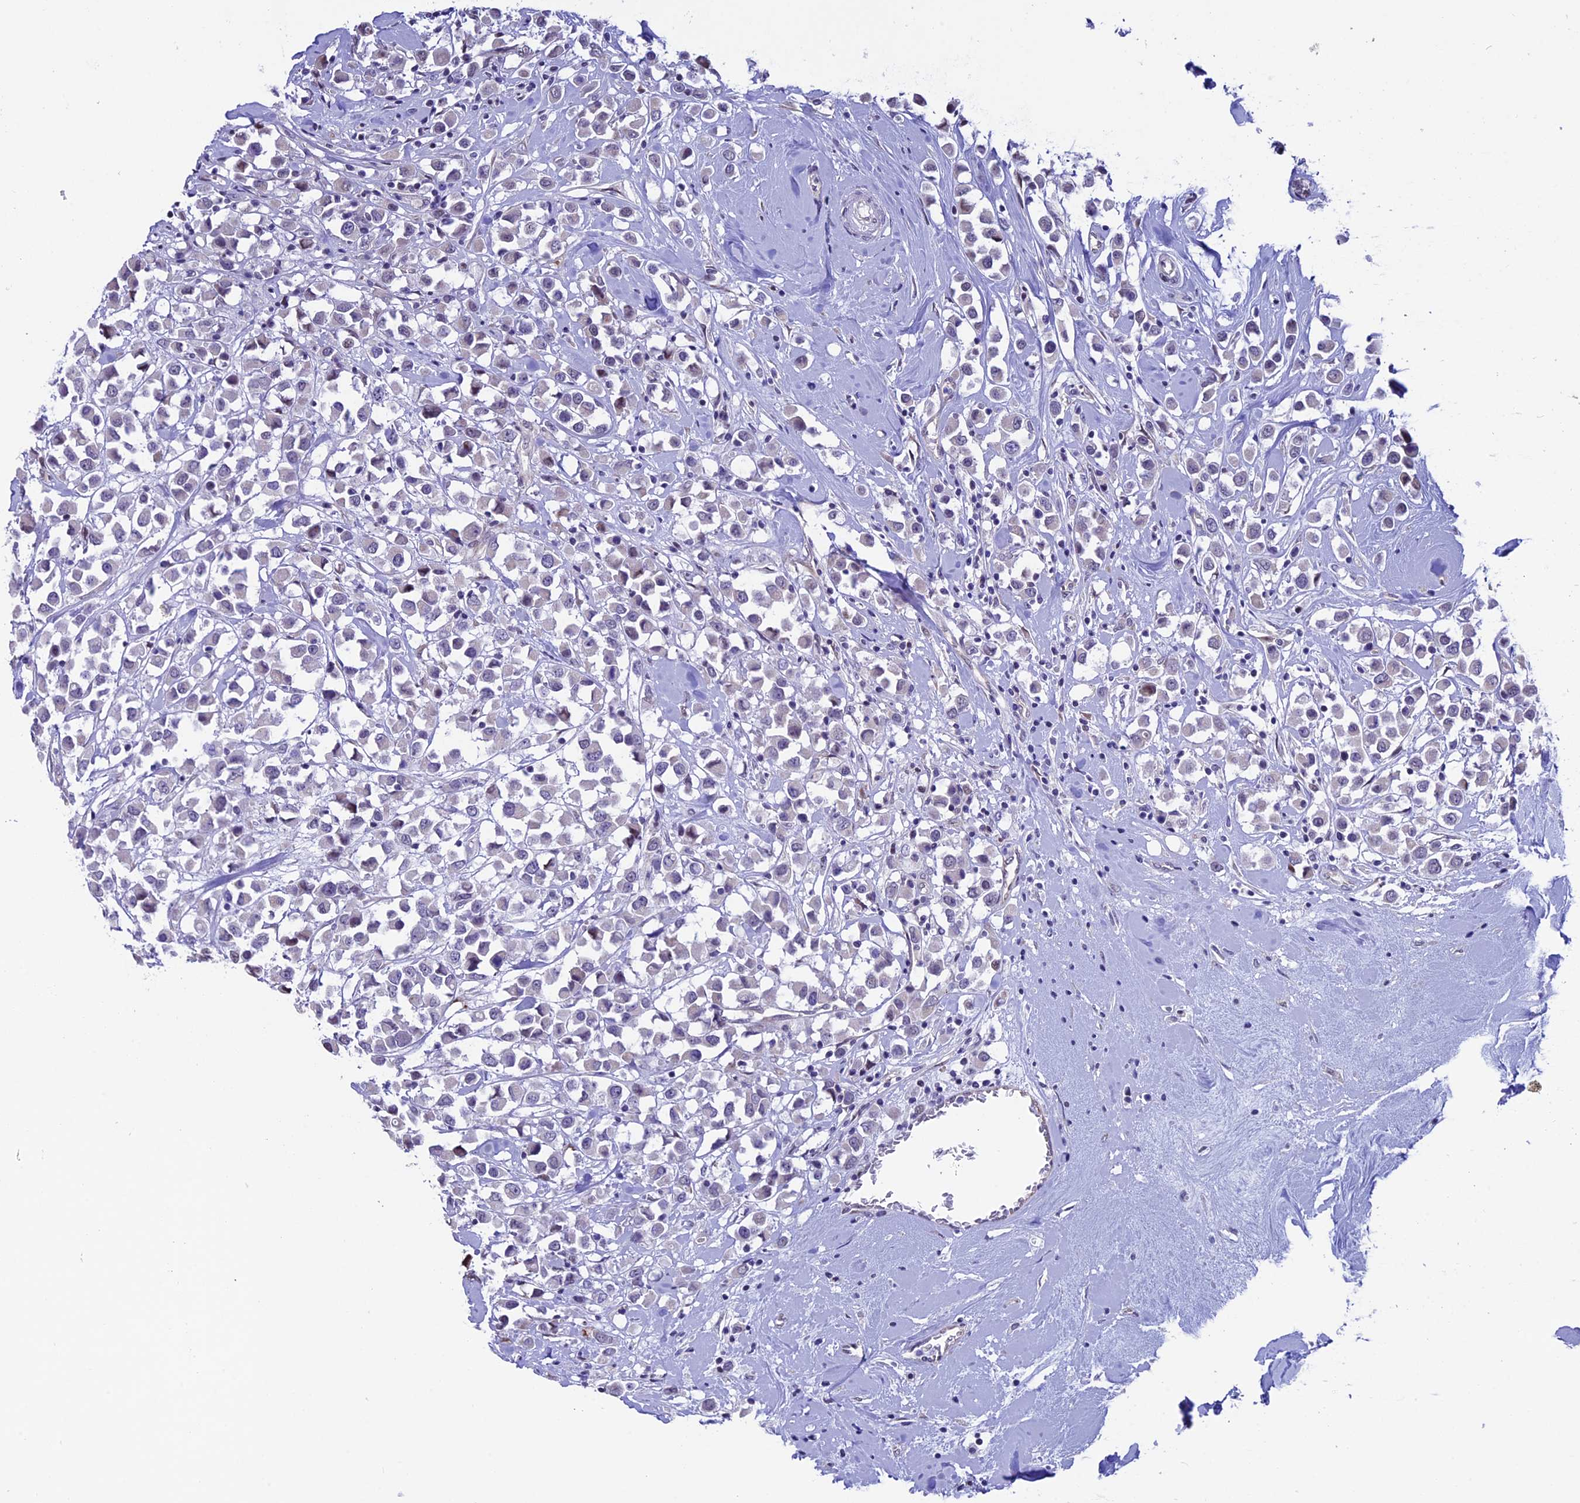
{"staining": {"intensity": "negative", "quantity": "none", "location": "none"}, "tissue": "breast cancer", "cell_type": "Tumor cells", "image_type": "cancer", "snomed": [{"axis": "morphology", "description": "Duct carcinoma"}, {"axis": "topography", "description": "Breast"}], "caption": "Photomicrograph shows no significant protein staining in tumor cells of breast infiltrating ductal carcinoma. (DAB (3,3'-diaminobenzidine) immunohistochemistry (IHC), high magnification).", "gene": "TMEM171", "patient": {"sex": "female", "age": 61}}